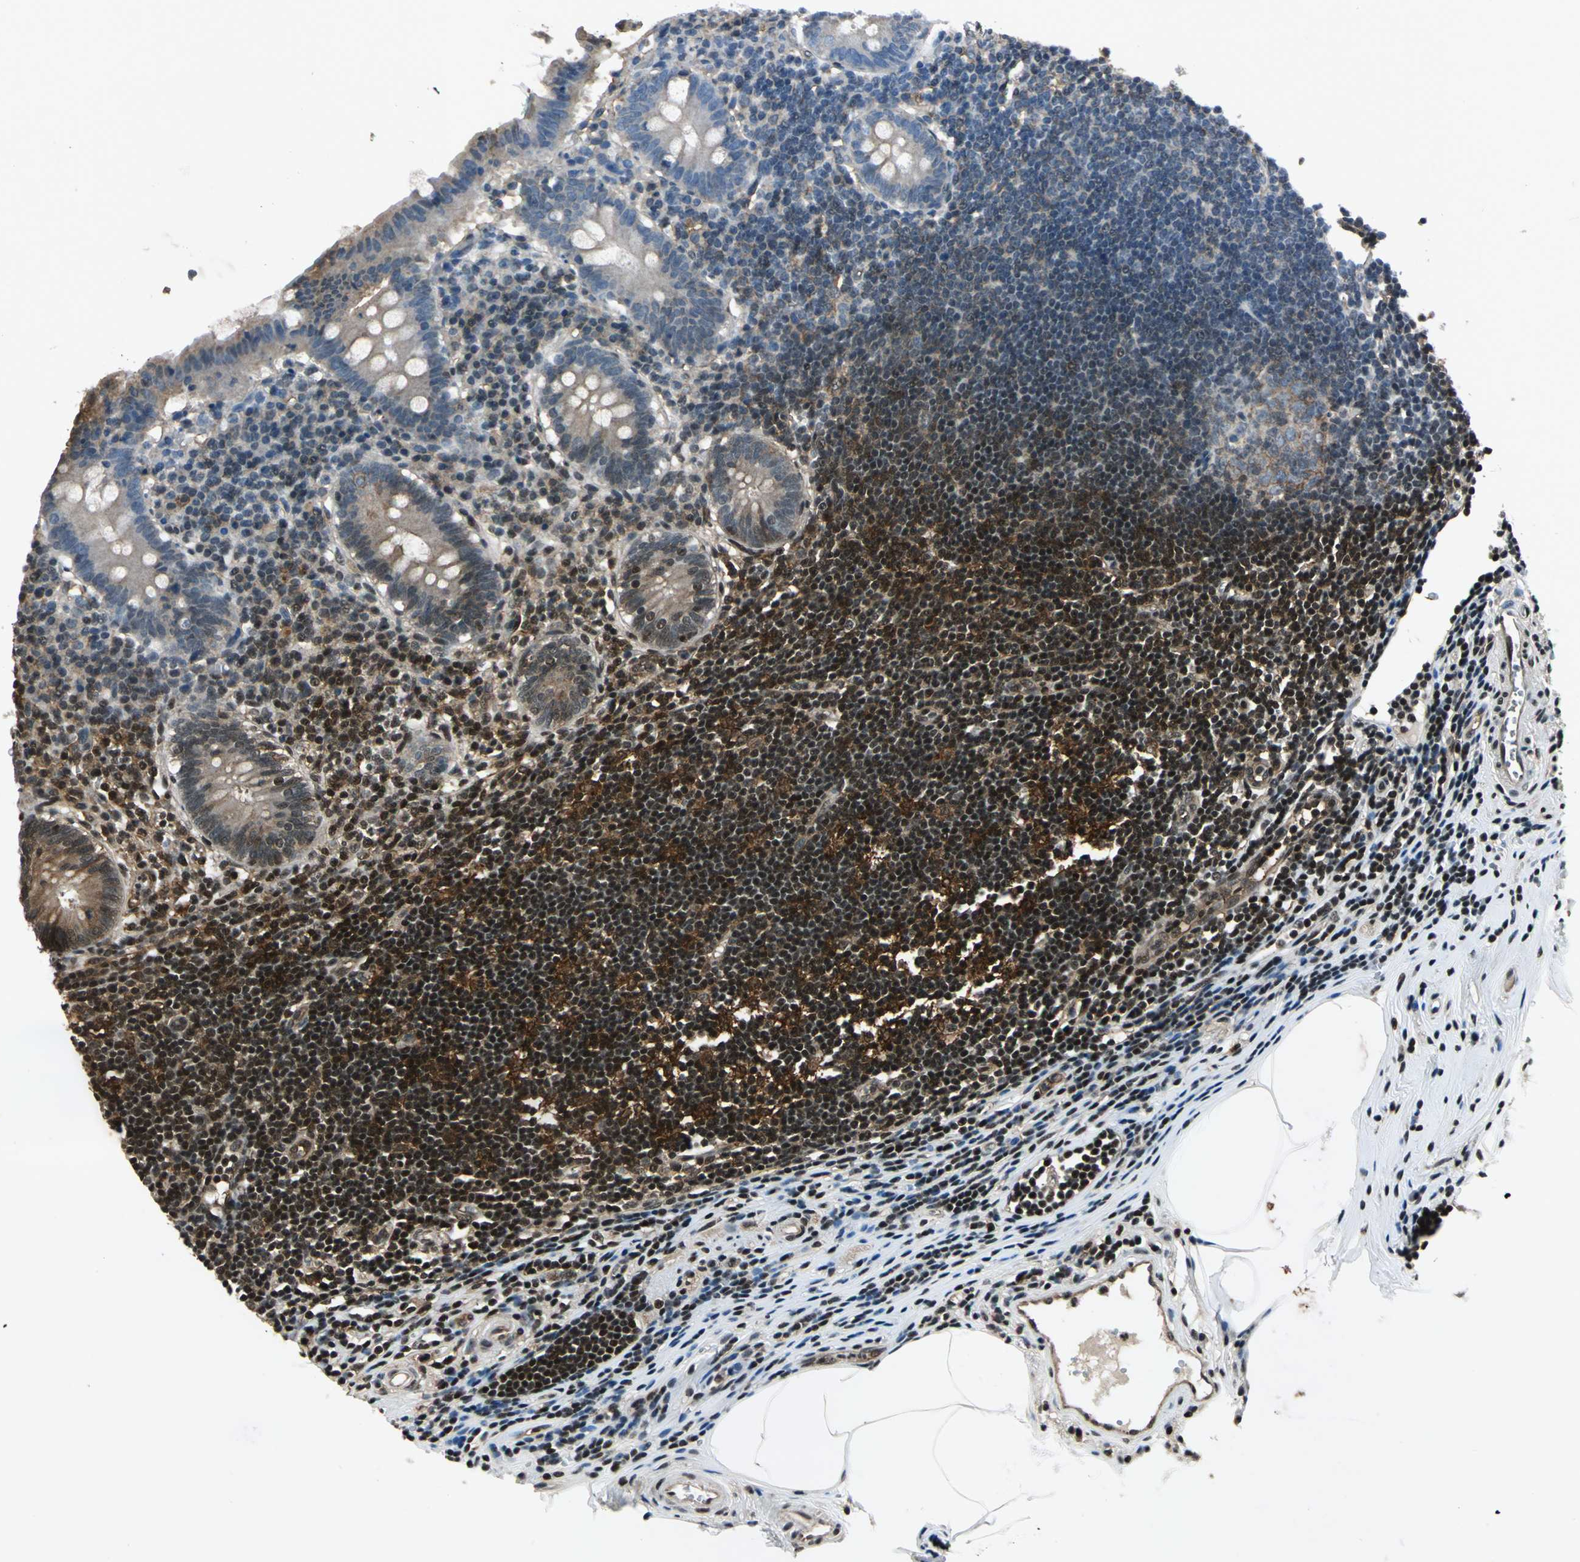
{"staining": {"intensity": "moderate", "quantity": ">75%", "location": "cytoplasmic/membranous,nuclear"}, "tissue": "appendix", "cell_type": "Glandular cells", "image_type": "normal", "snomed": [{"axis": "morphology", "description": "Normal tissue, NOS"}, {"axis": "topography", "description": "Appendix"}], "caption": "Brown immunohistochemical staining in normal human appendix displays moderate cytoplasmic/membranous,nuclear staining in about >75% of glandular cells.", "gene": "NR2C2", "patient": {"sex": "female", "age": 50}}